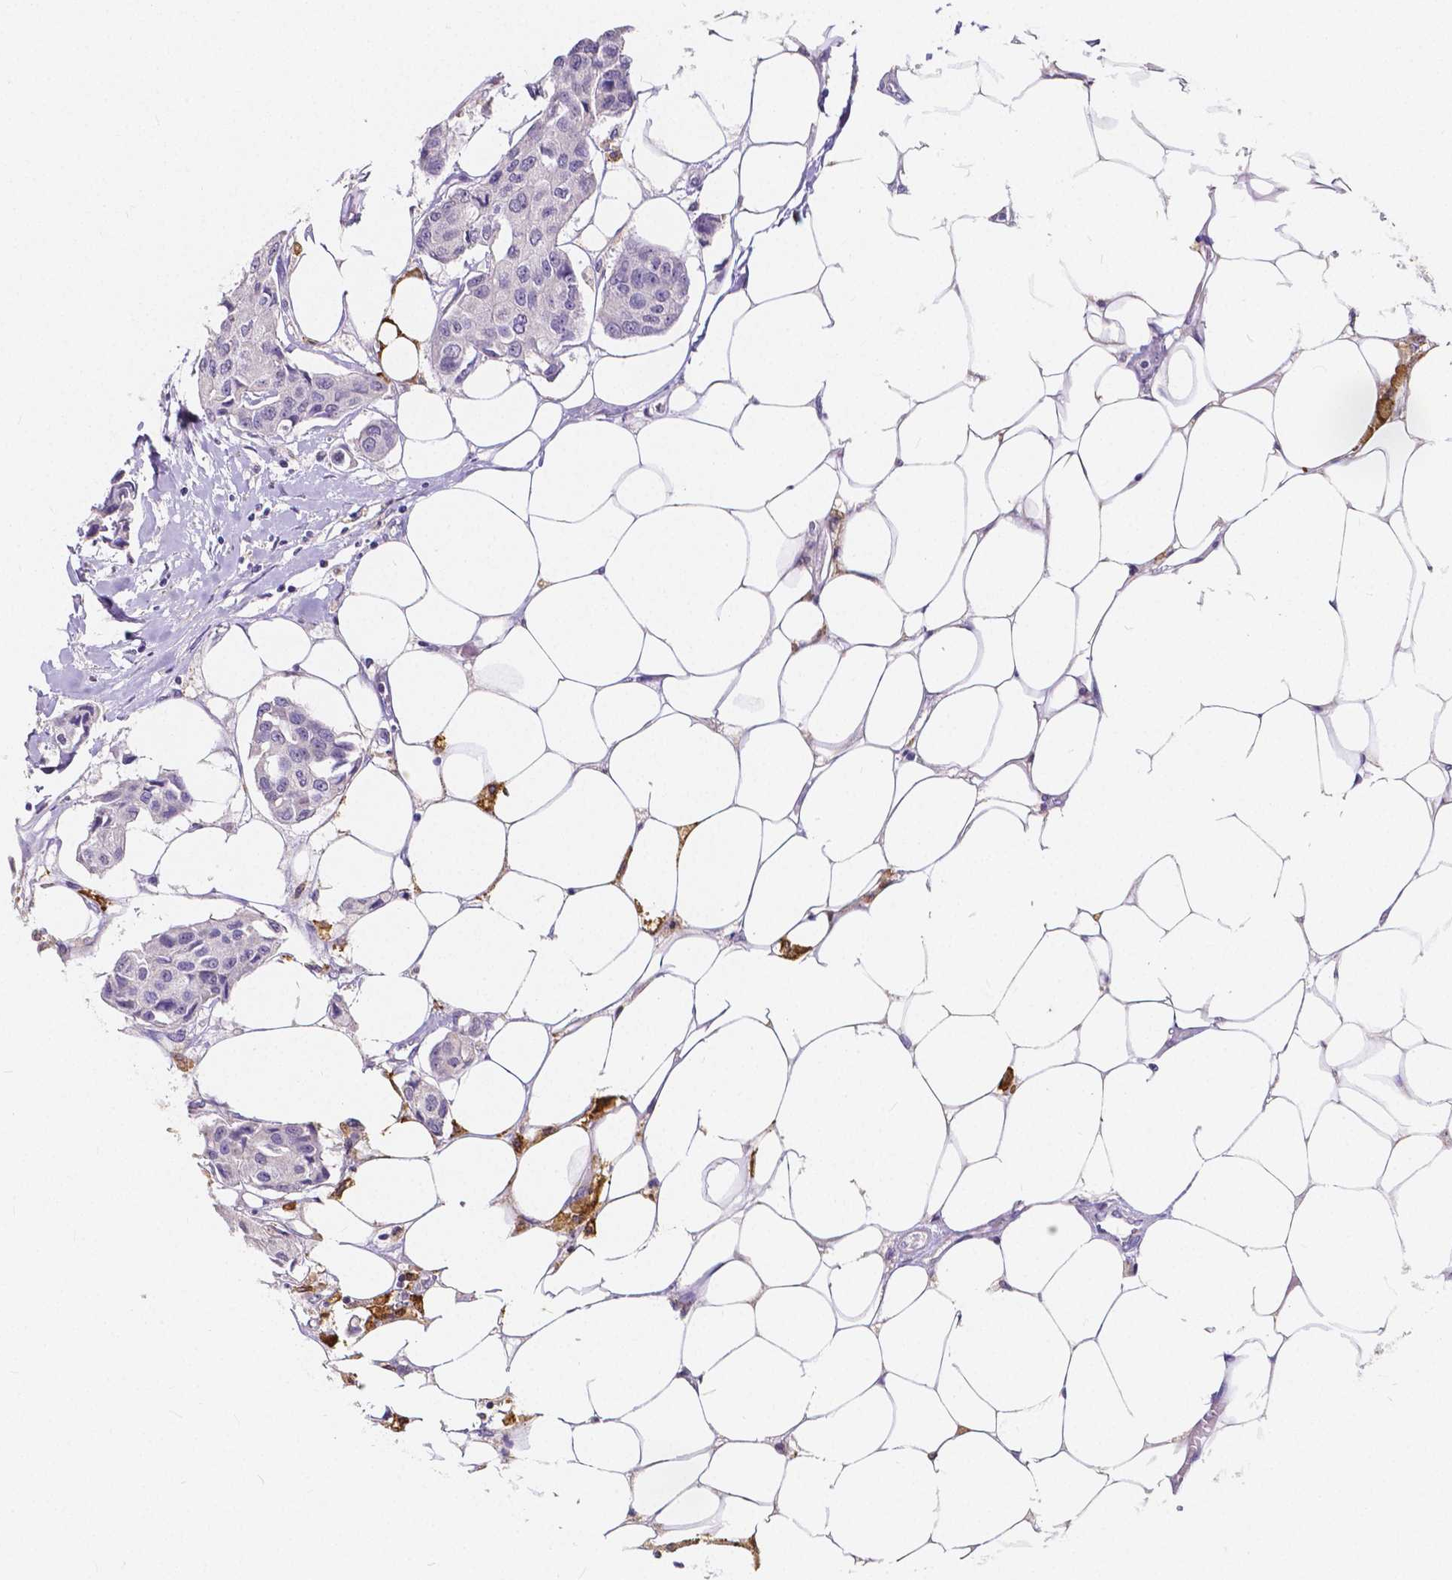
{"staining": {"intensity": "negative", "quantity": "none", "location": "none"}, "tissue": "breast cancer", "cell_type": "Tumor cells", "image_type": "cancer", "snomed": [{"axis": "morphology", "description": "Duct carcinoma"}, {"axis": "topography", "description": "Breast"}, {"axis": "topography", "description": "Lymph node"}], "caption": "DAB (3,3'-diaminobenzidine) immunohistochemical staining of human breast cancer (intraductal carcinoma) shows no significant positivity in tumor cells.", "gene": "ACP5", "patient": {"sex": "female", "age": 80}}